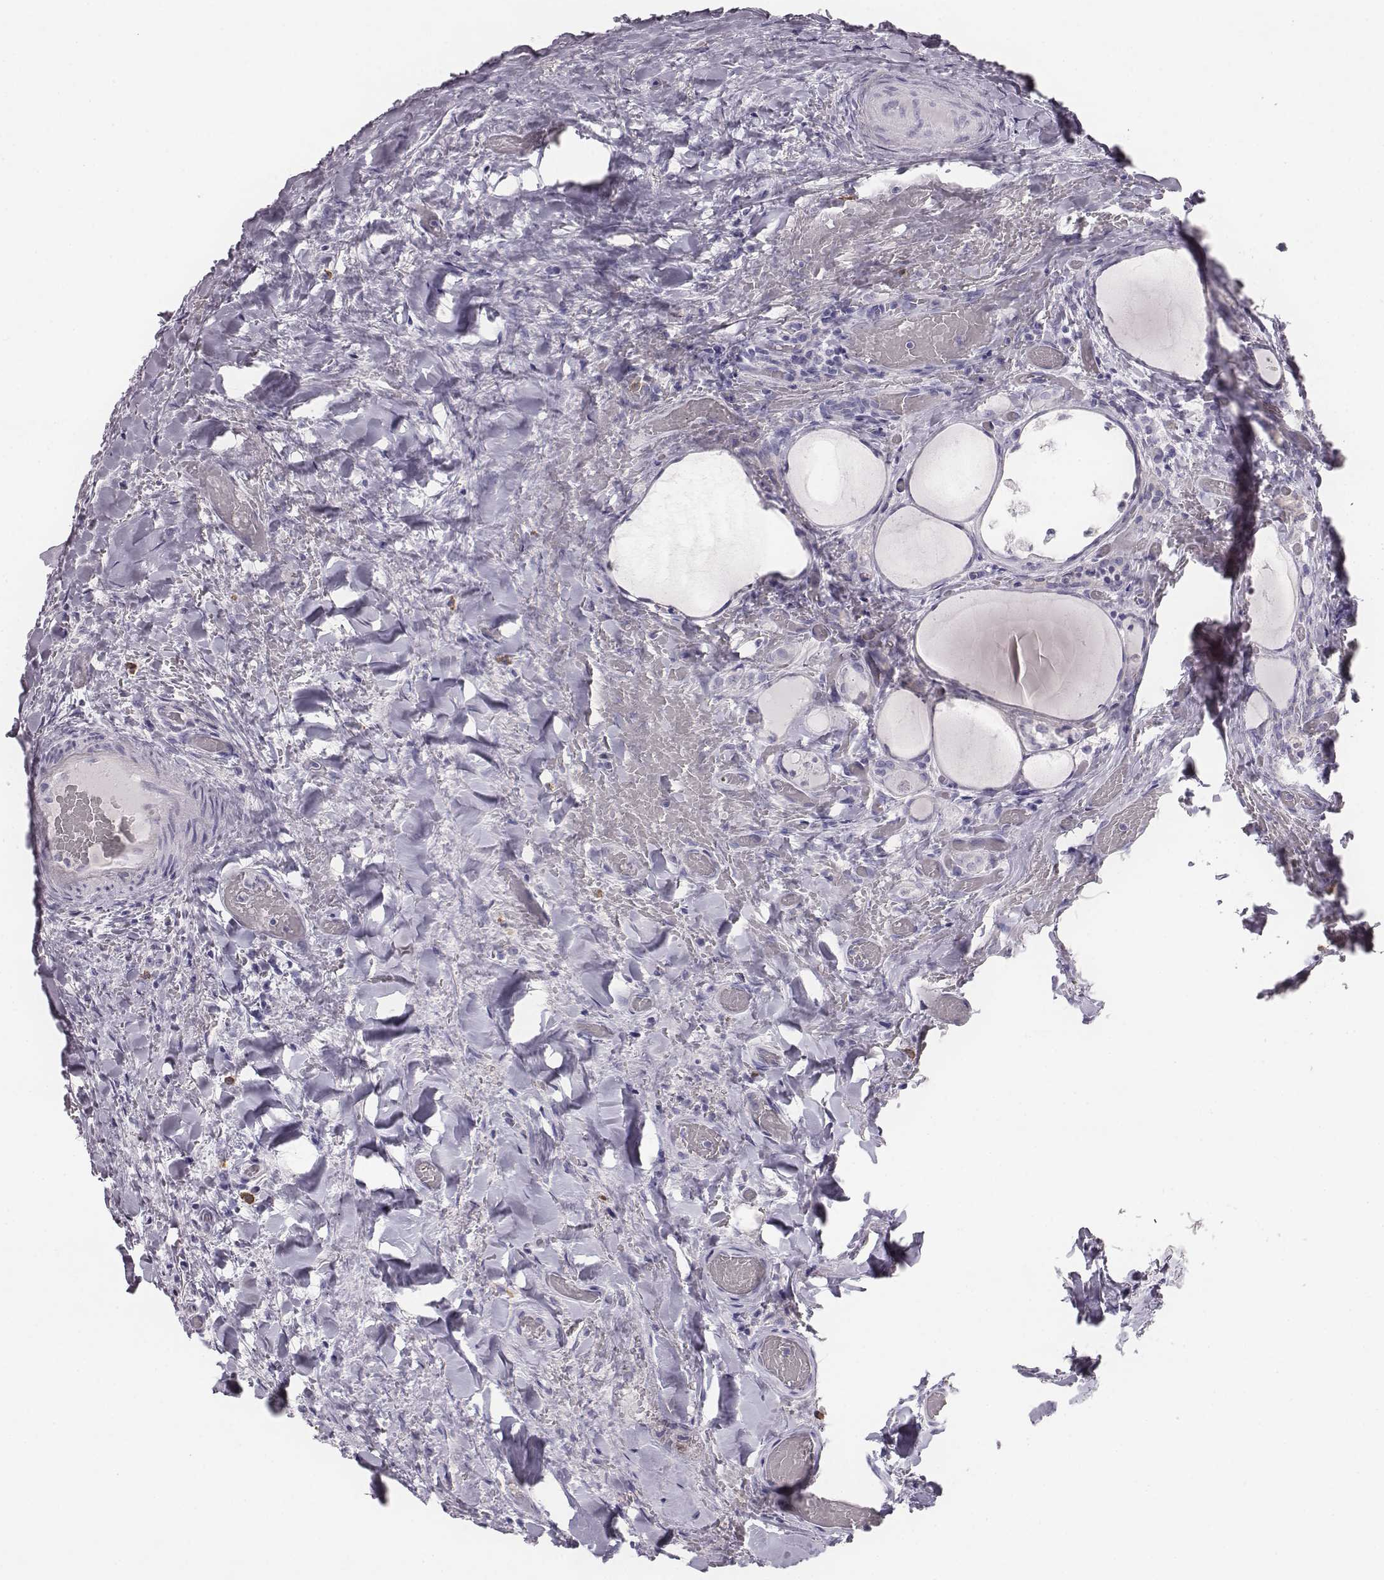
{"staining": {"intensity": "negative", "quantity": "none", "location": "none"}, "tissue": "thyroid cancer", "cell_type": "Tumor cells", "image_type": "cancer", "snomed": [{"axis": "morphology", "description": "Papillary adenocarcinoma, NOS"}, {"axis": "topography", "description": "Thyroid gland"}], "caption": "Human thyroid papillary adenocarcinoma stained for a protein using immunohistochemistry demonstrates no staining in tumor cells.", "gene": "NPTXR", "patient": {"sex": "female", "age": 39}}